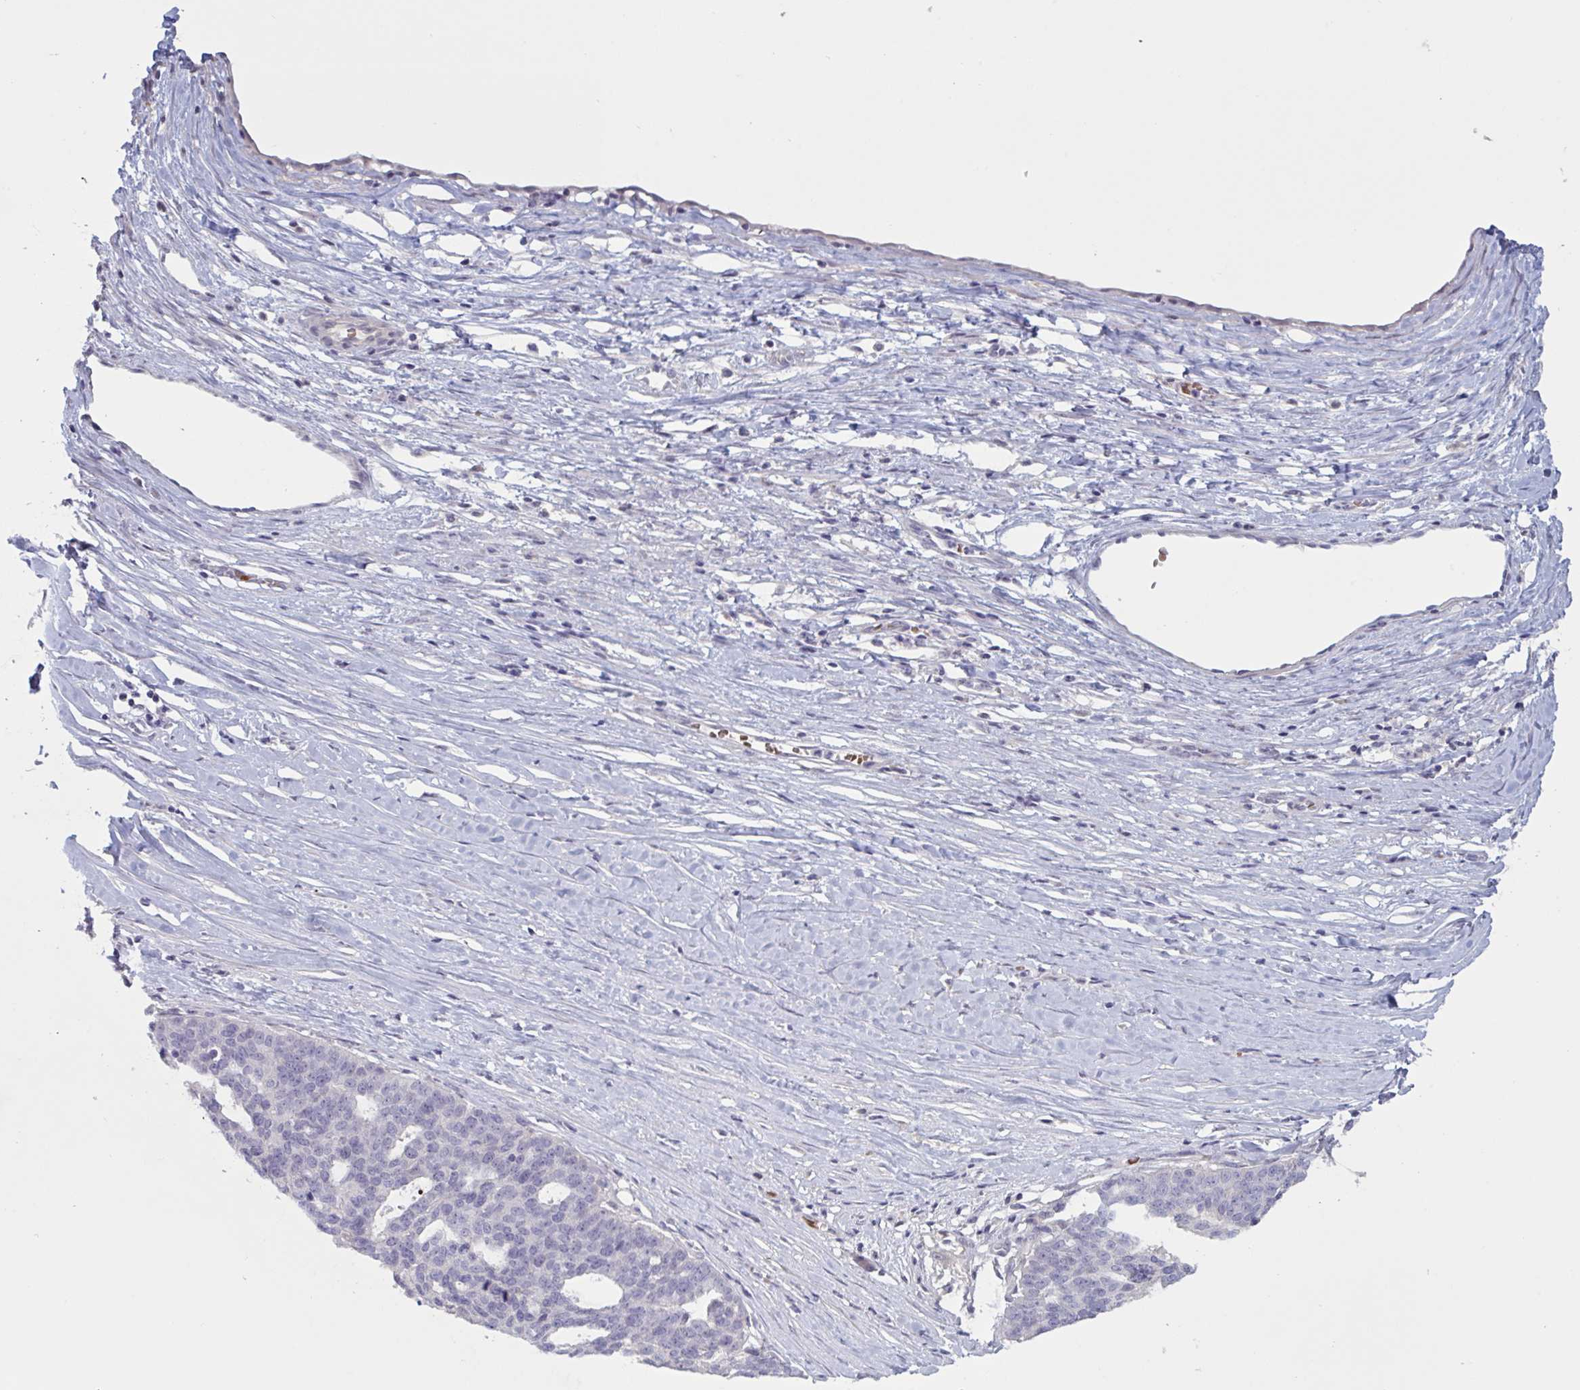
{"staining": {"intensity": "negative", "quantity": "none", "location": "none"}, "tissue": "ovarian cancer", "cell_type": "Tumor cells", "image_type": "cancer", "snomed": [{"axis": "morphology", "description": "Cystadenocarcinoma, serous, NOS"}, {"axis": "topography", "description": "Ovary"}], "caption": "This histopathology image is of ovarian serous cystadenocarcinoma stained with immunohistochemistry (IHC) to label a protein in brown with the nuclei are counter-stained blue. There is no staining in tumor cells. (Stains: DAB (3,3'-diaminobenzidine) immunohistochemistry with hematoxylin counter stain, Microscopy: brightfield microscopy at high magnification).", "gene": "RFPL4B", "patient": {"sex": "female", "age": 59}}